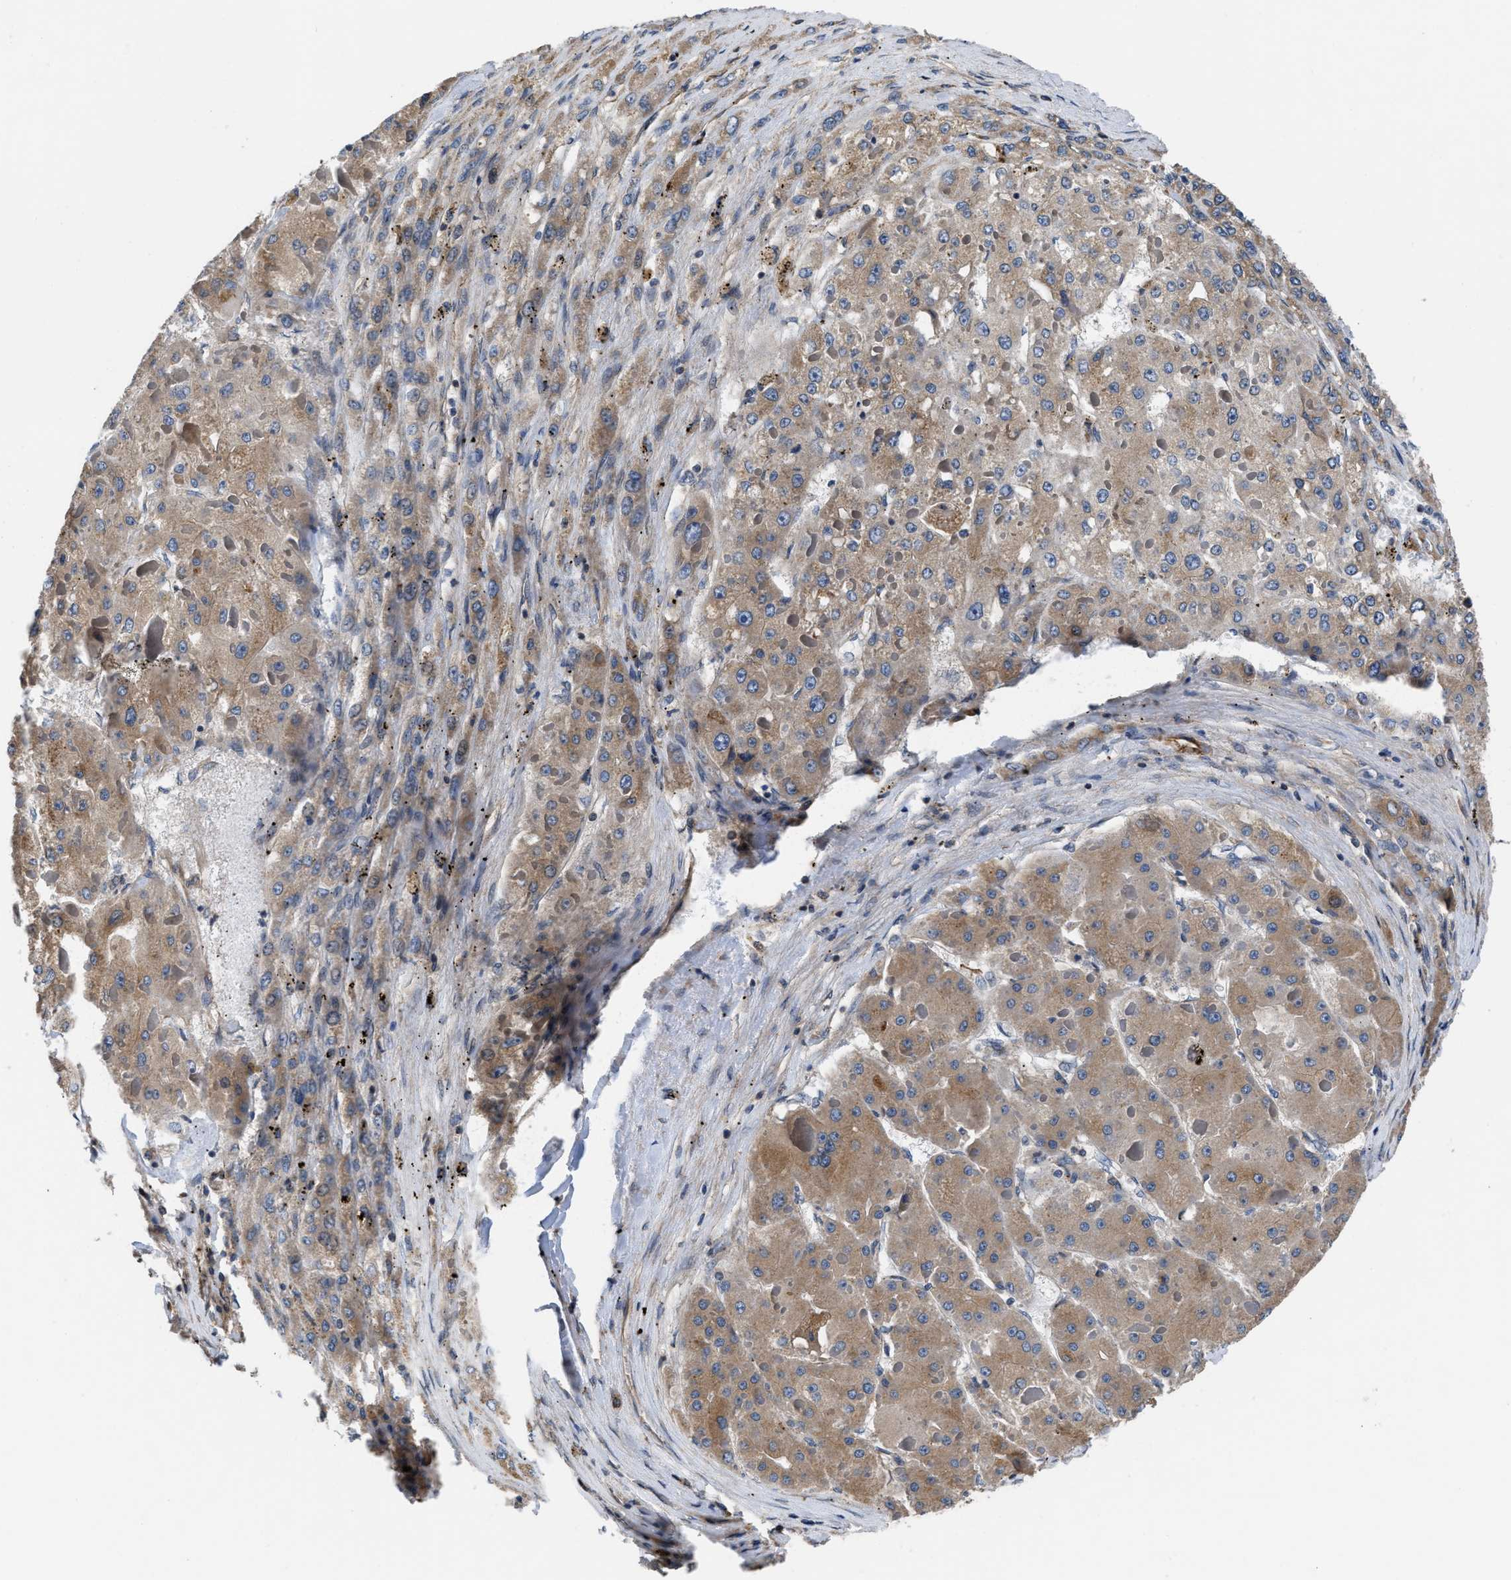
{"staining": {"intensity": "moderate", "quantity": ">75%", "location": "cytoplasmic/membranous"}, "tissue": "liver cancer", "cell_type": "Tumor cells", "image_type": "cancer", "snomed": [{"axis": "morphology", "description": "Carcinoma, Hepatocellular, NOS"}, {"axis": "topography", "description": "Liver"}], "caption": "Liver cancer (hepatocellular carcinoma) was stained to show a protein in brown. There is medium levels of moderate cytoplasmic/membranous expression in approximately >75% of tumor cells. (Stains: DAB in brown, nuclei in blue, Microscopy: brightfield microscopy at high magnification).", "gene": "CEP128", "patient": {"sex": "female", "age": 73}}